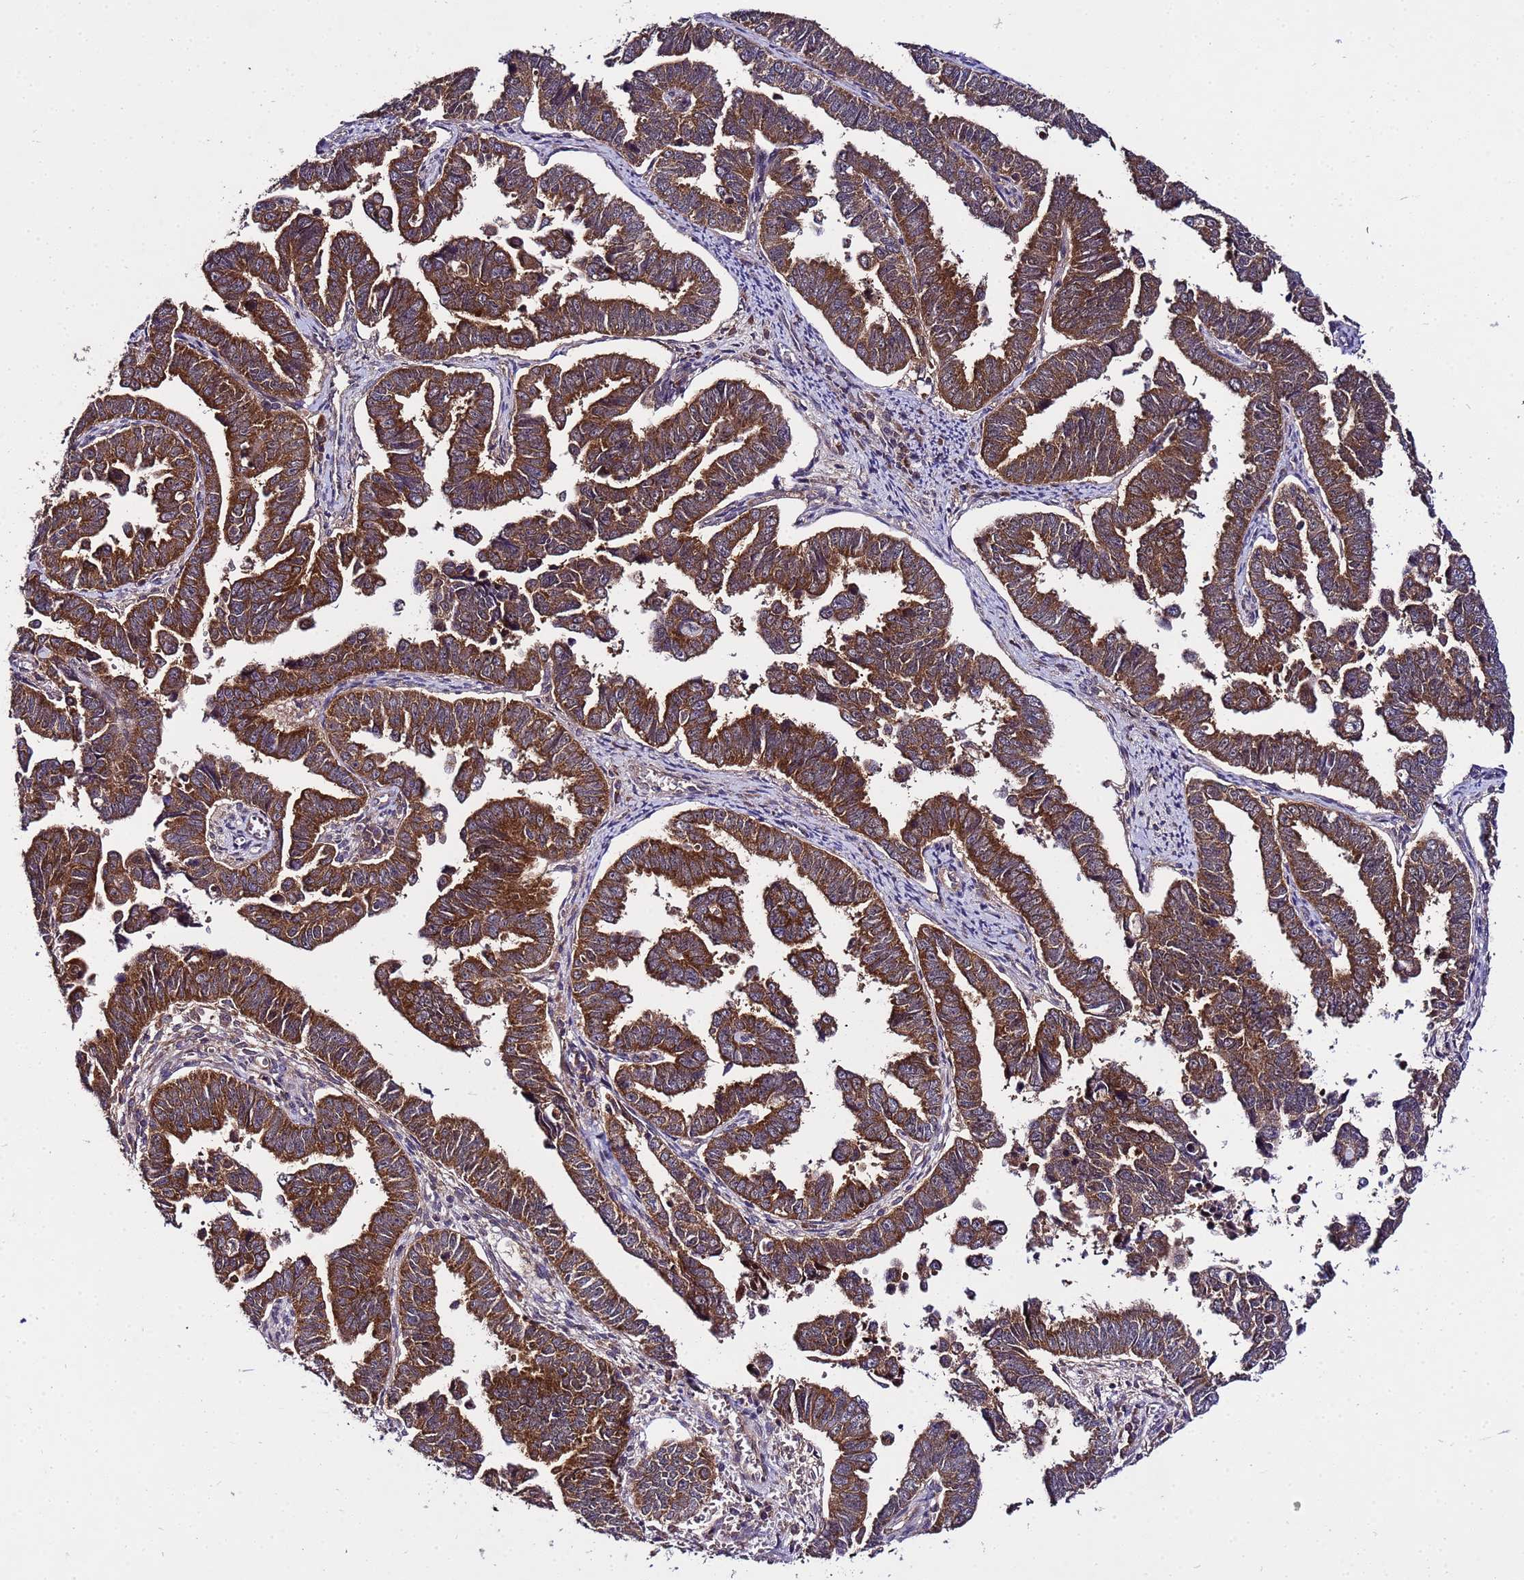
{"staining": {"intensity": "strong", "quantity": ">75%", "location": "cytoplasmic/membranous"}, "tissue": "endometrial cancer", "cell_type": "Tumor cells", "image_type": "cancer", "snomed": [{"axis": "morphology", "description": "Adenocarcinoma, NOS"}, {"axis": "topography", "description": "Endometrium"}], "caption": "A brown stain shows strong cytoplasmic/membranous expression of a protein in endometrial cancer (adenocarcinoma) tumor cells.", "gene": "GSPT2", "patient": {"sex": "female", "age": 75}}